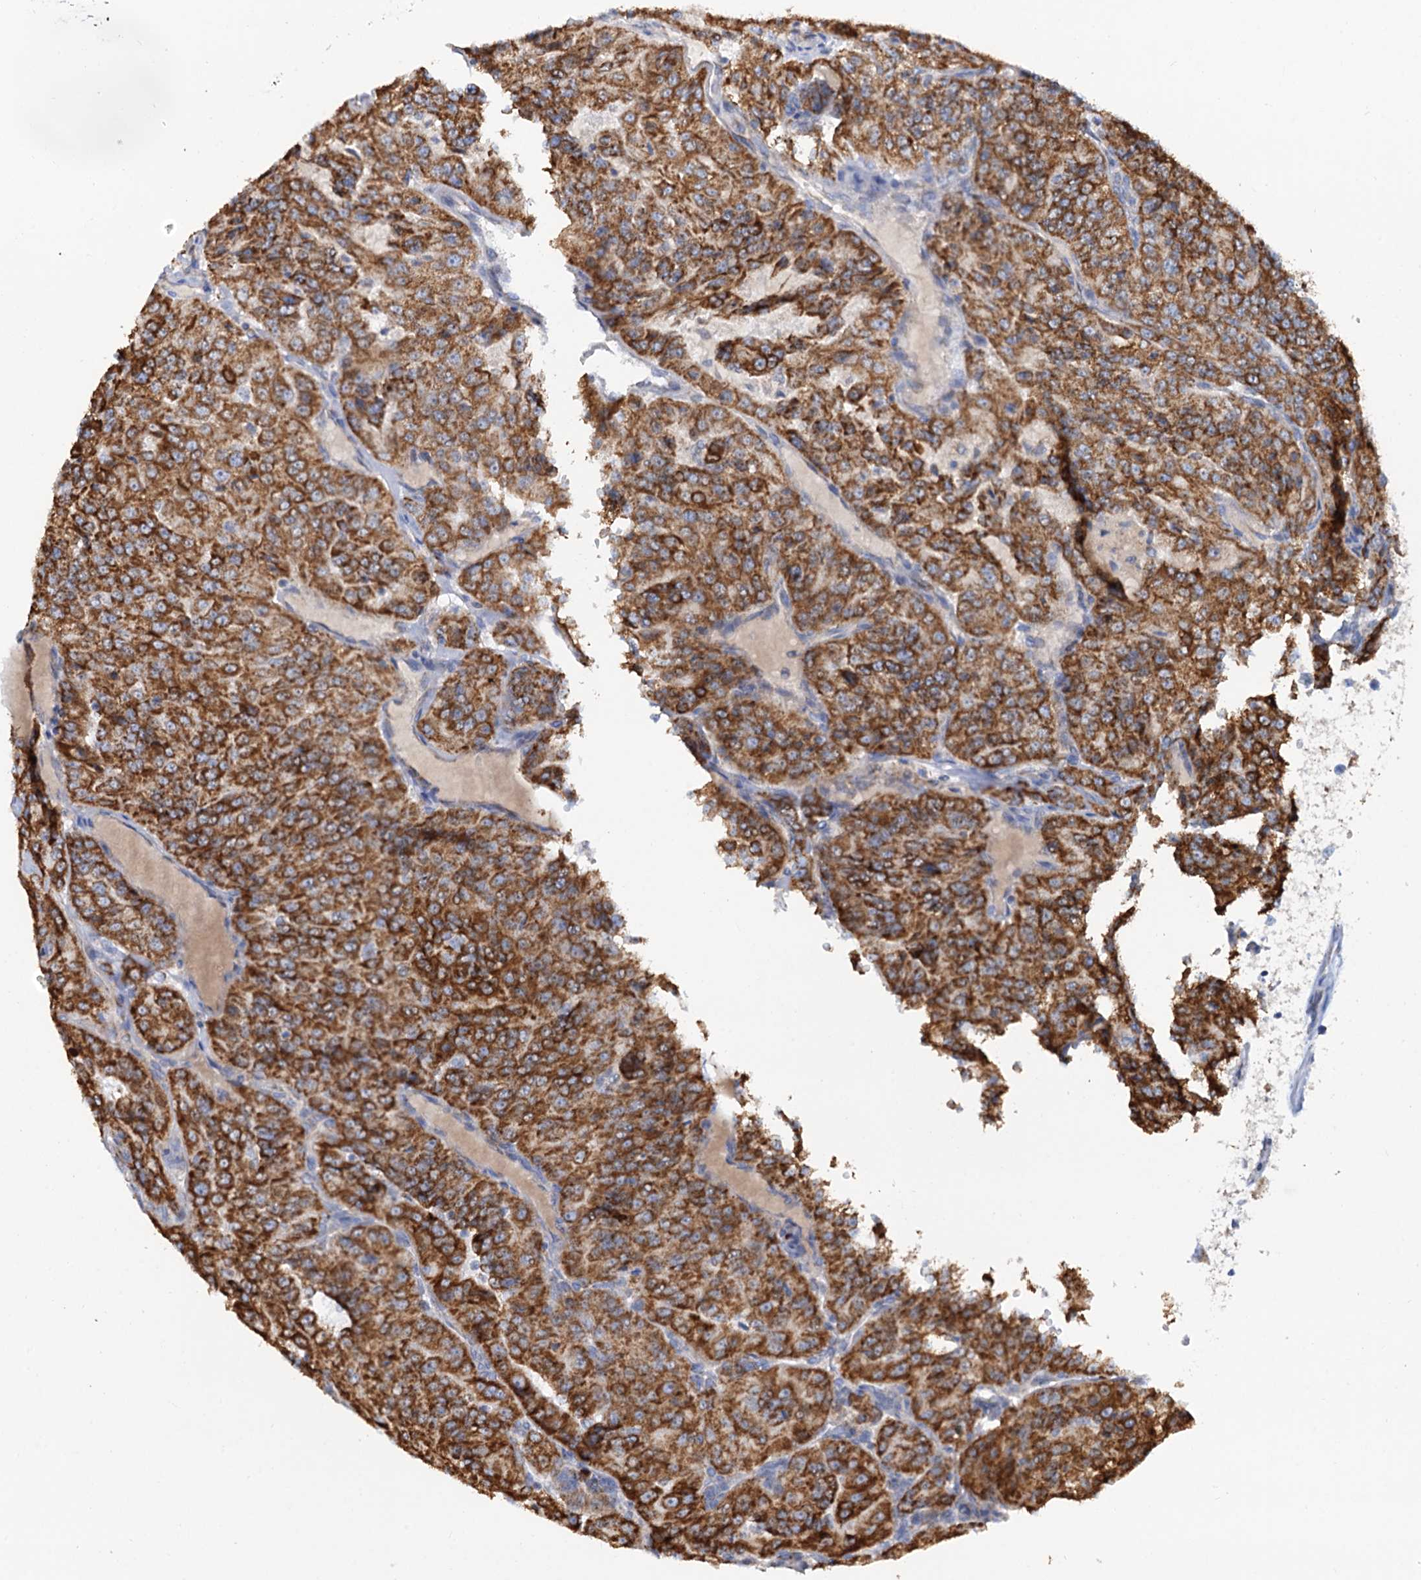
{"staining": {"intensity": "strong", "quantity": ">75%", "location": "cytoplasmic/membranous"}, "tissue": "renal cancer", "cell_type": "Tumor cells", "image_type": "cancer", "snomed": [{"axis": "morphology", "description": "Adenocarcinoma, NOS"}, {"axis": "topography", "description": "Kidney"}], "caption": "Immunohistochemical staining of renal cancer exhibits strong cytoplasmic/membranous protein staining in approximately >75% of tumor cells.", "gene": "C2CD3", "patient": {"sex": "female", "age": 63}}